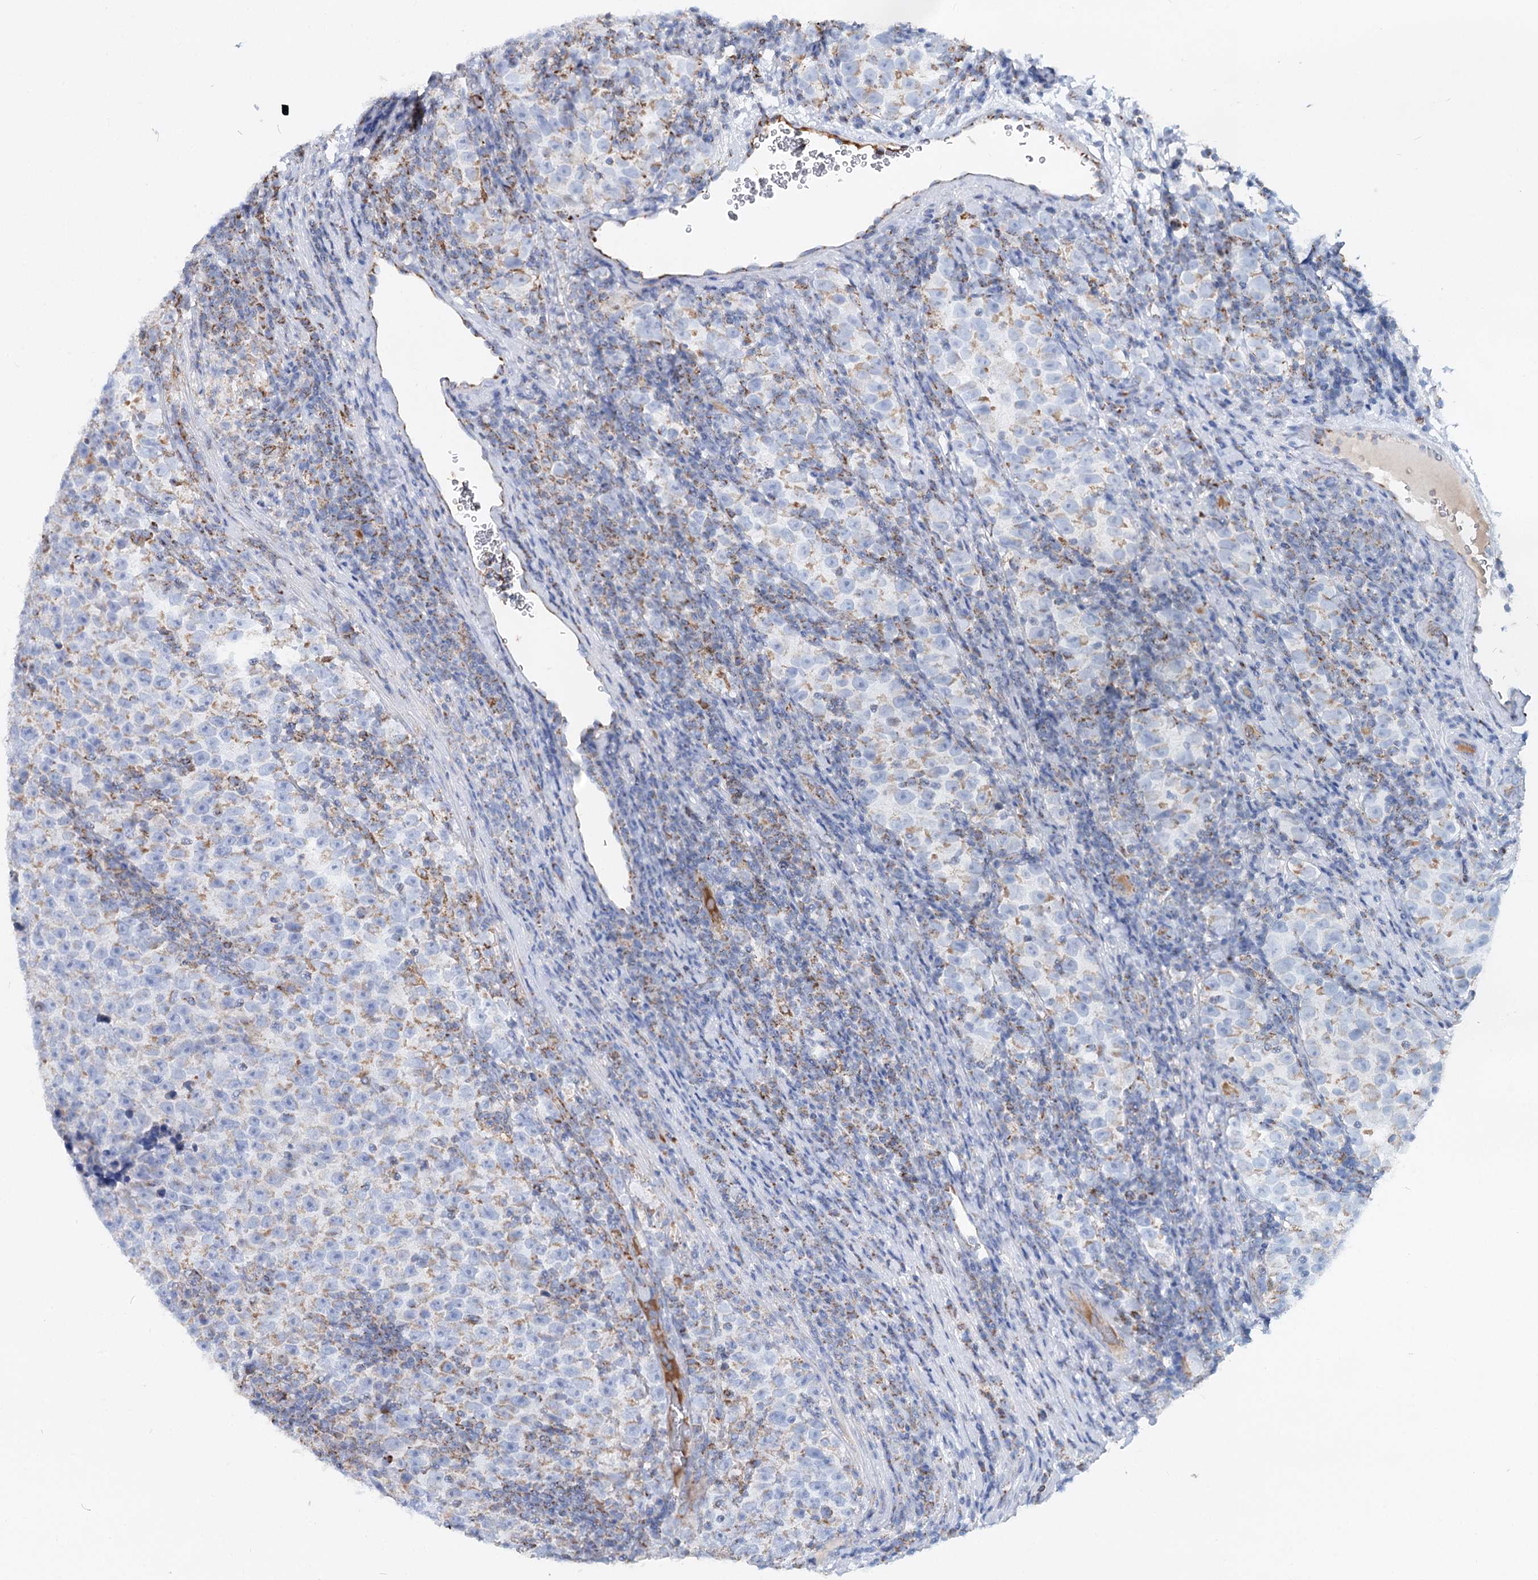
{"staining": {"intensity": "moderate", "quantity": "<25%", "location": "cytoplasmic/membranous"}, "tissue": "testis cancer", "cell_type": "Tumor cells", "image_type": "cancer", "snomed": [{"axis": "morphology", "description": "Normal tissue, NOS"}, {"axis": "morphology", "description": "Seminoma, NOS"}, {"axis": "topography", "description": "Testis"}], "caption": "A histopathology image showing moderate cytoplasmic/membranous staining in approximately <25% of tumor cells in testis cancer, as visualized by brown immunohistochemical staining.", "gene": "MCCC2", "patient": {"sex": "male", "age": 43}}